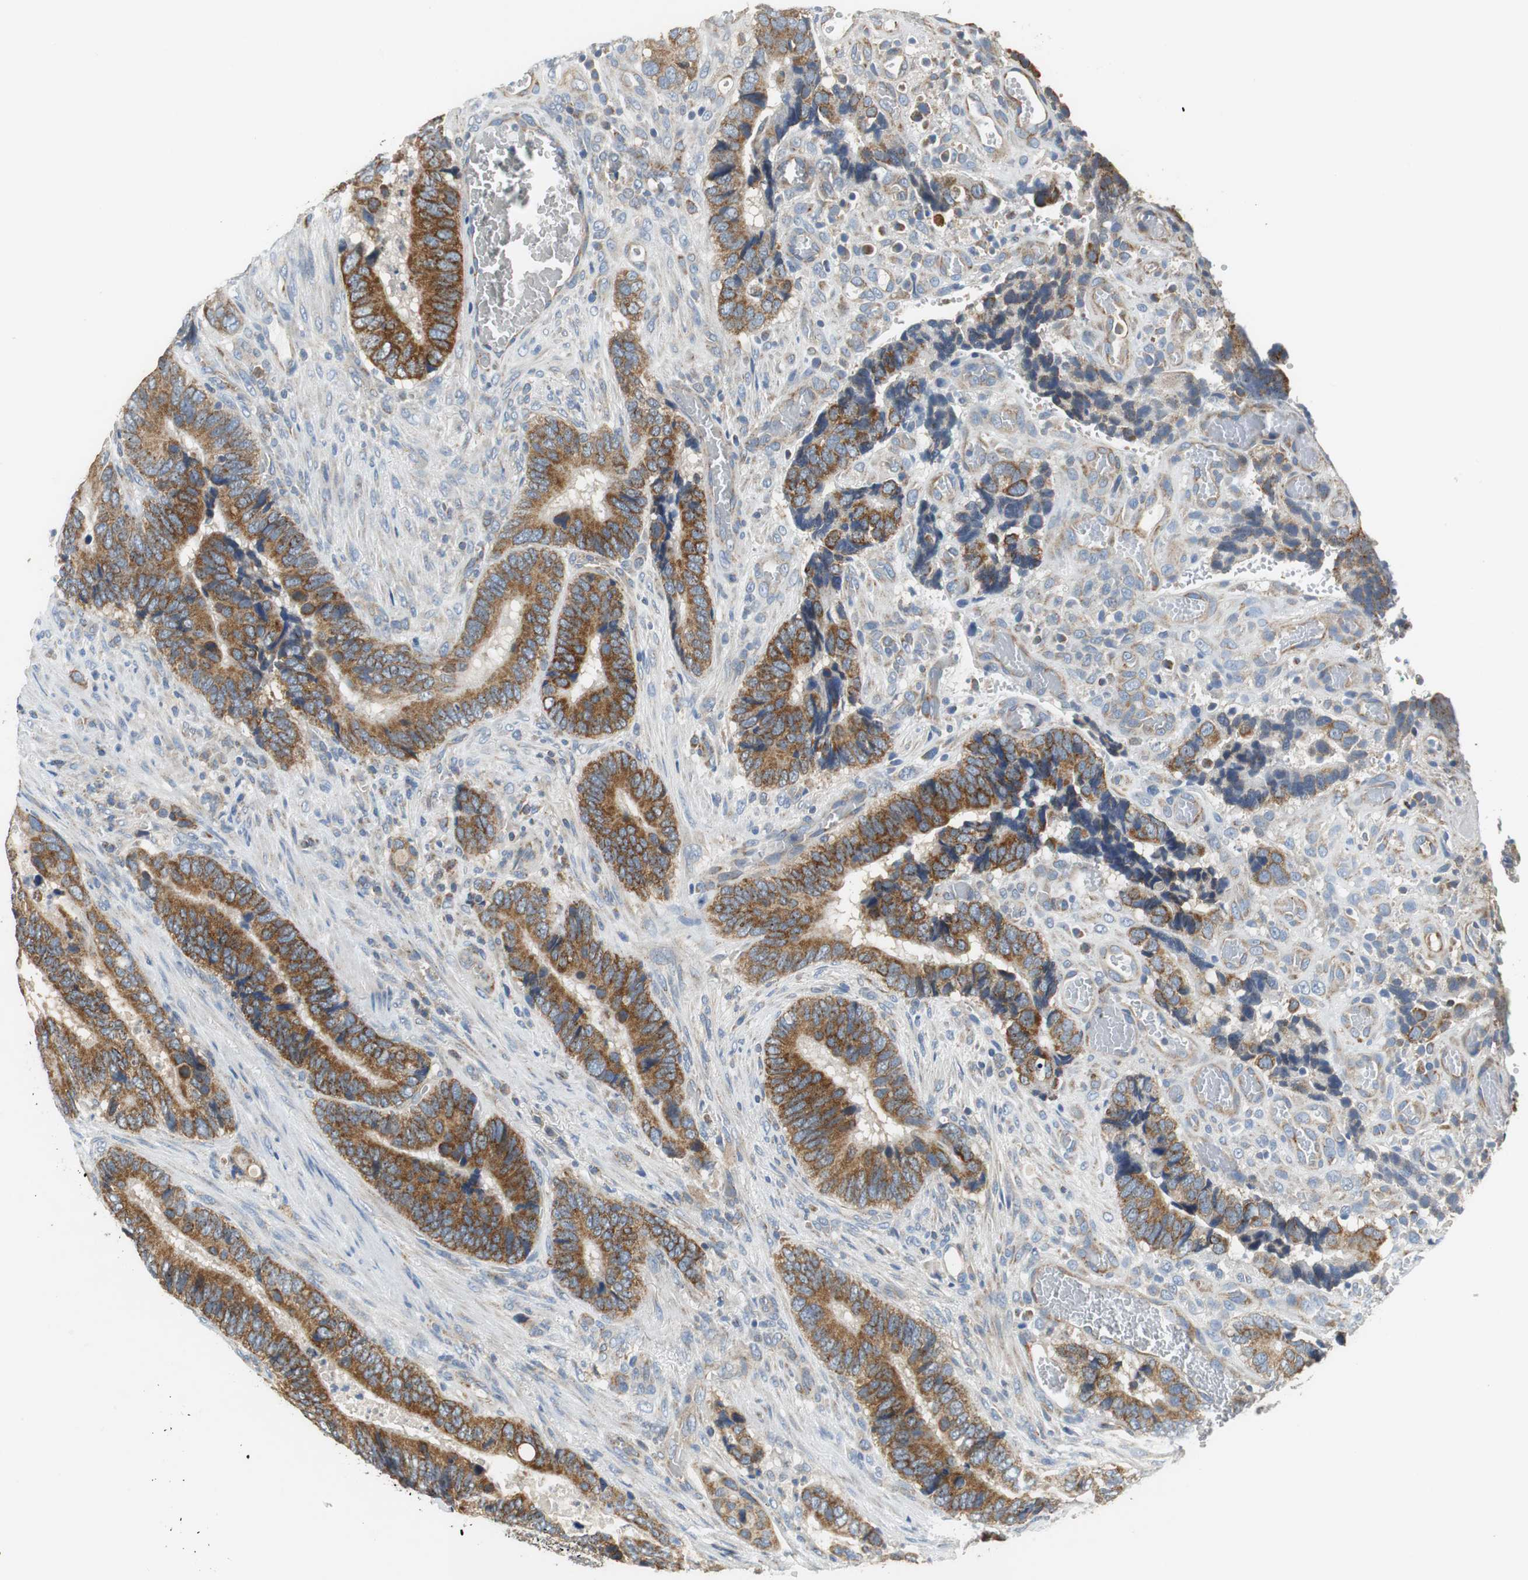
{"staining": {"intensity": "strong", "quantity": ">75%", "location": "cytoplasmic/membranous"}, "tissue": "colorectal cancer", "cell_type": "Tumor cells", "image_type": "cancer", "snomed": [{"axis": "morphology", "description": "Adenocarcinoma, NOS"}, {"axis": "topography", "description": "Colon"}], "caption": "Brown immunohistochemical staining in human colorectal adenocarcinoma exhibits strong cytoplasmic/membranous positivity in about >75% of tumor cells.", "gene": "GSTK1", "patient": {"sex": "male", "age": 72}}